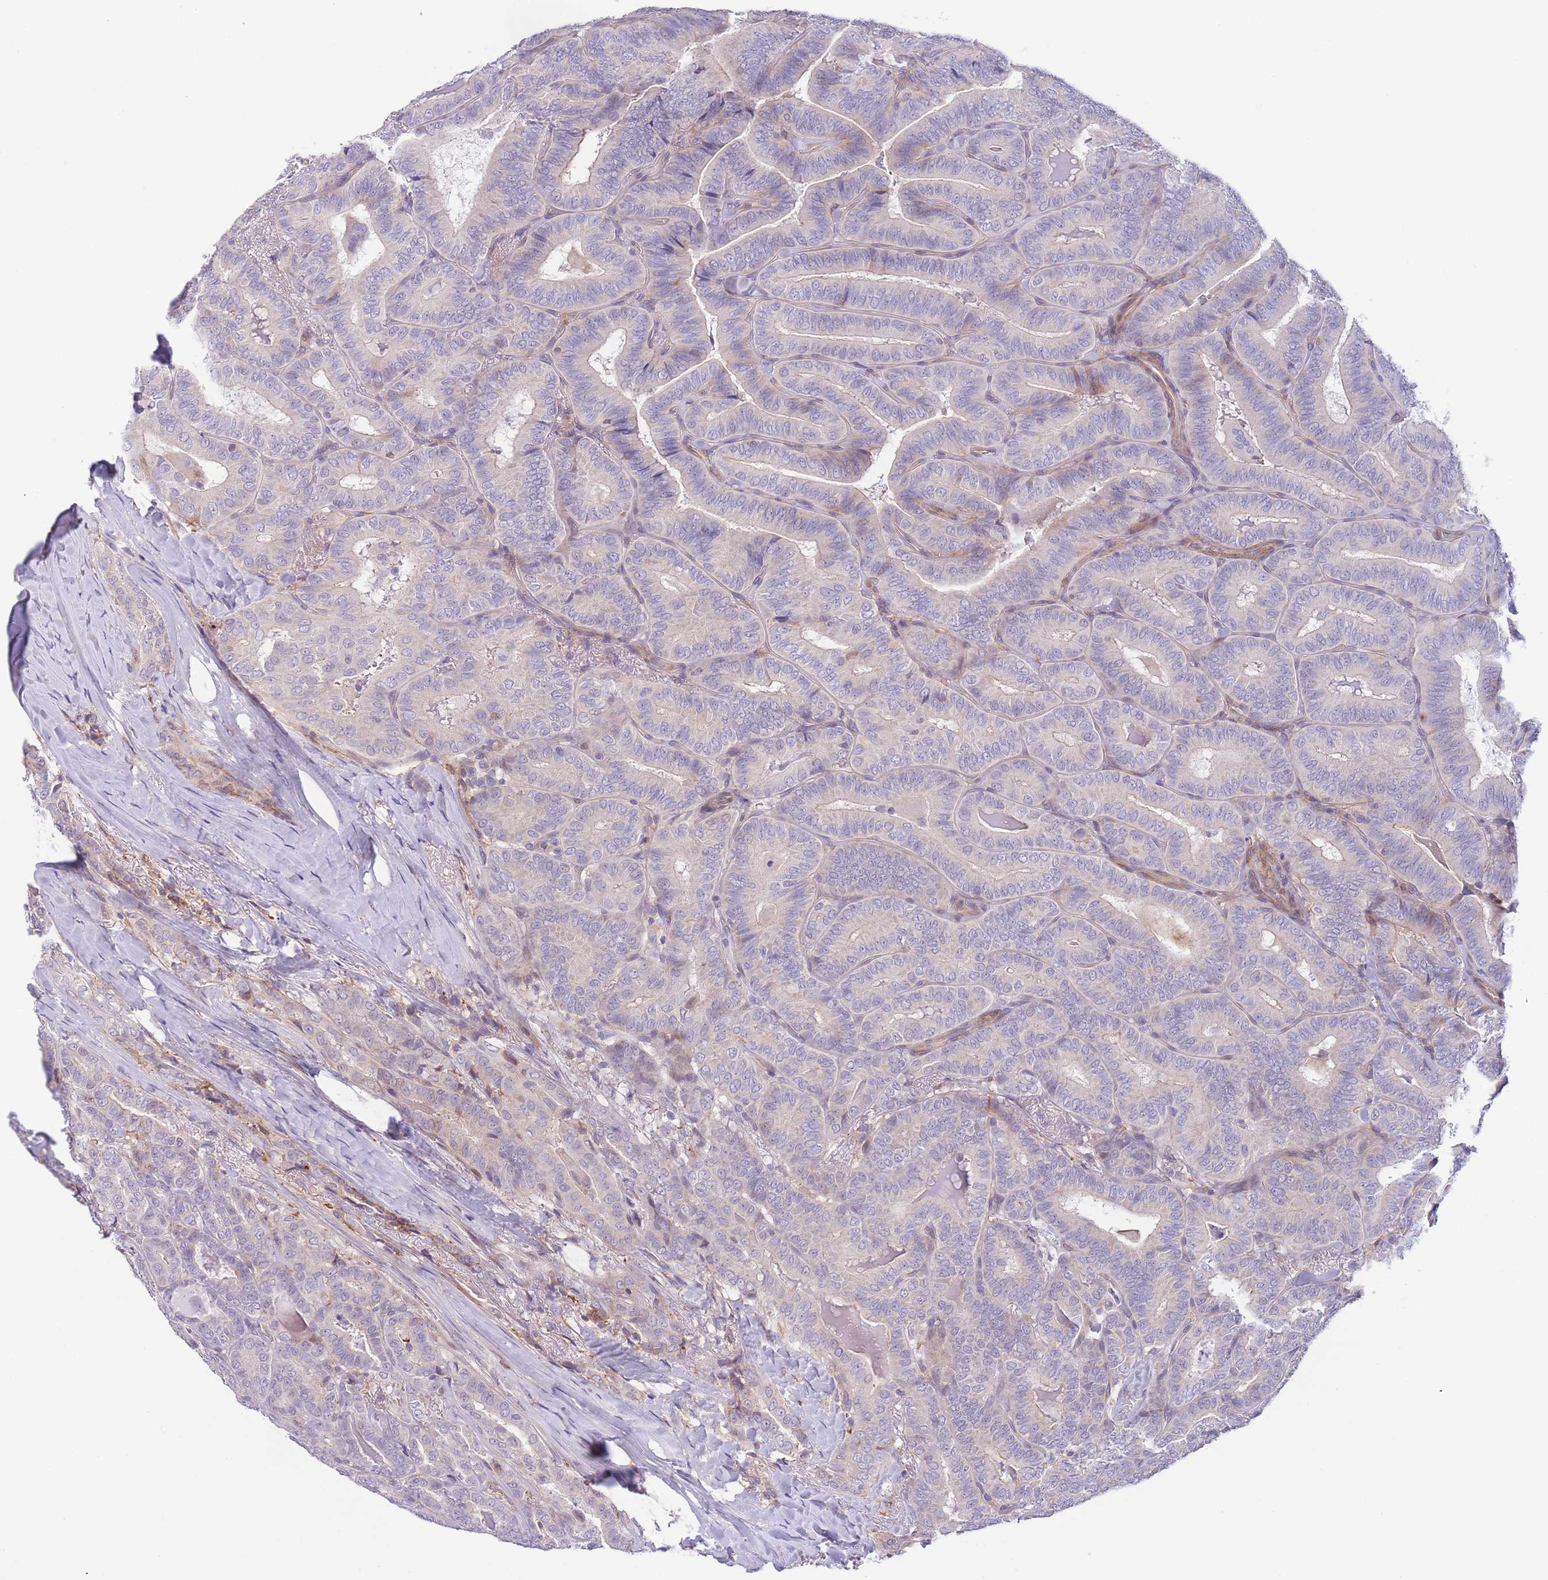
{"staining": {"intensity": "negative", "quantity": "none", "location": "none"}, "tissue": "thyroid cancer", "cell_type": "Tumor cells", "image_type": "cancer", "snomed": [{"axis": "morphology", "description": "Papillary adenocarcinoma, NOS"}, {"axis": "topography", "description": "Thyroid gland"}], "caption": "DAB immunohistochemical staining of papillary adenocarcinoma (thyroid) exhibits no significant expression in tumor cells.", "gene": "C9orf152", "patient": {"sex": "male", "age": 61}}